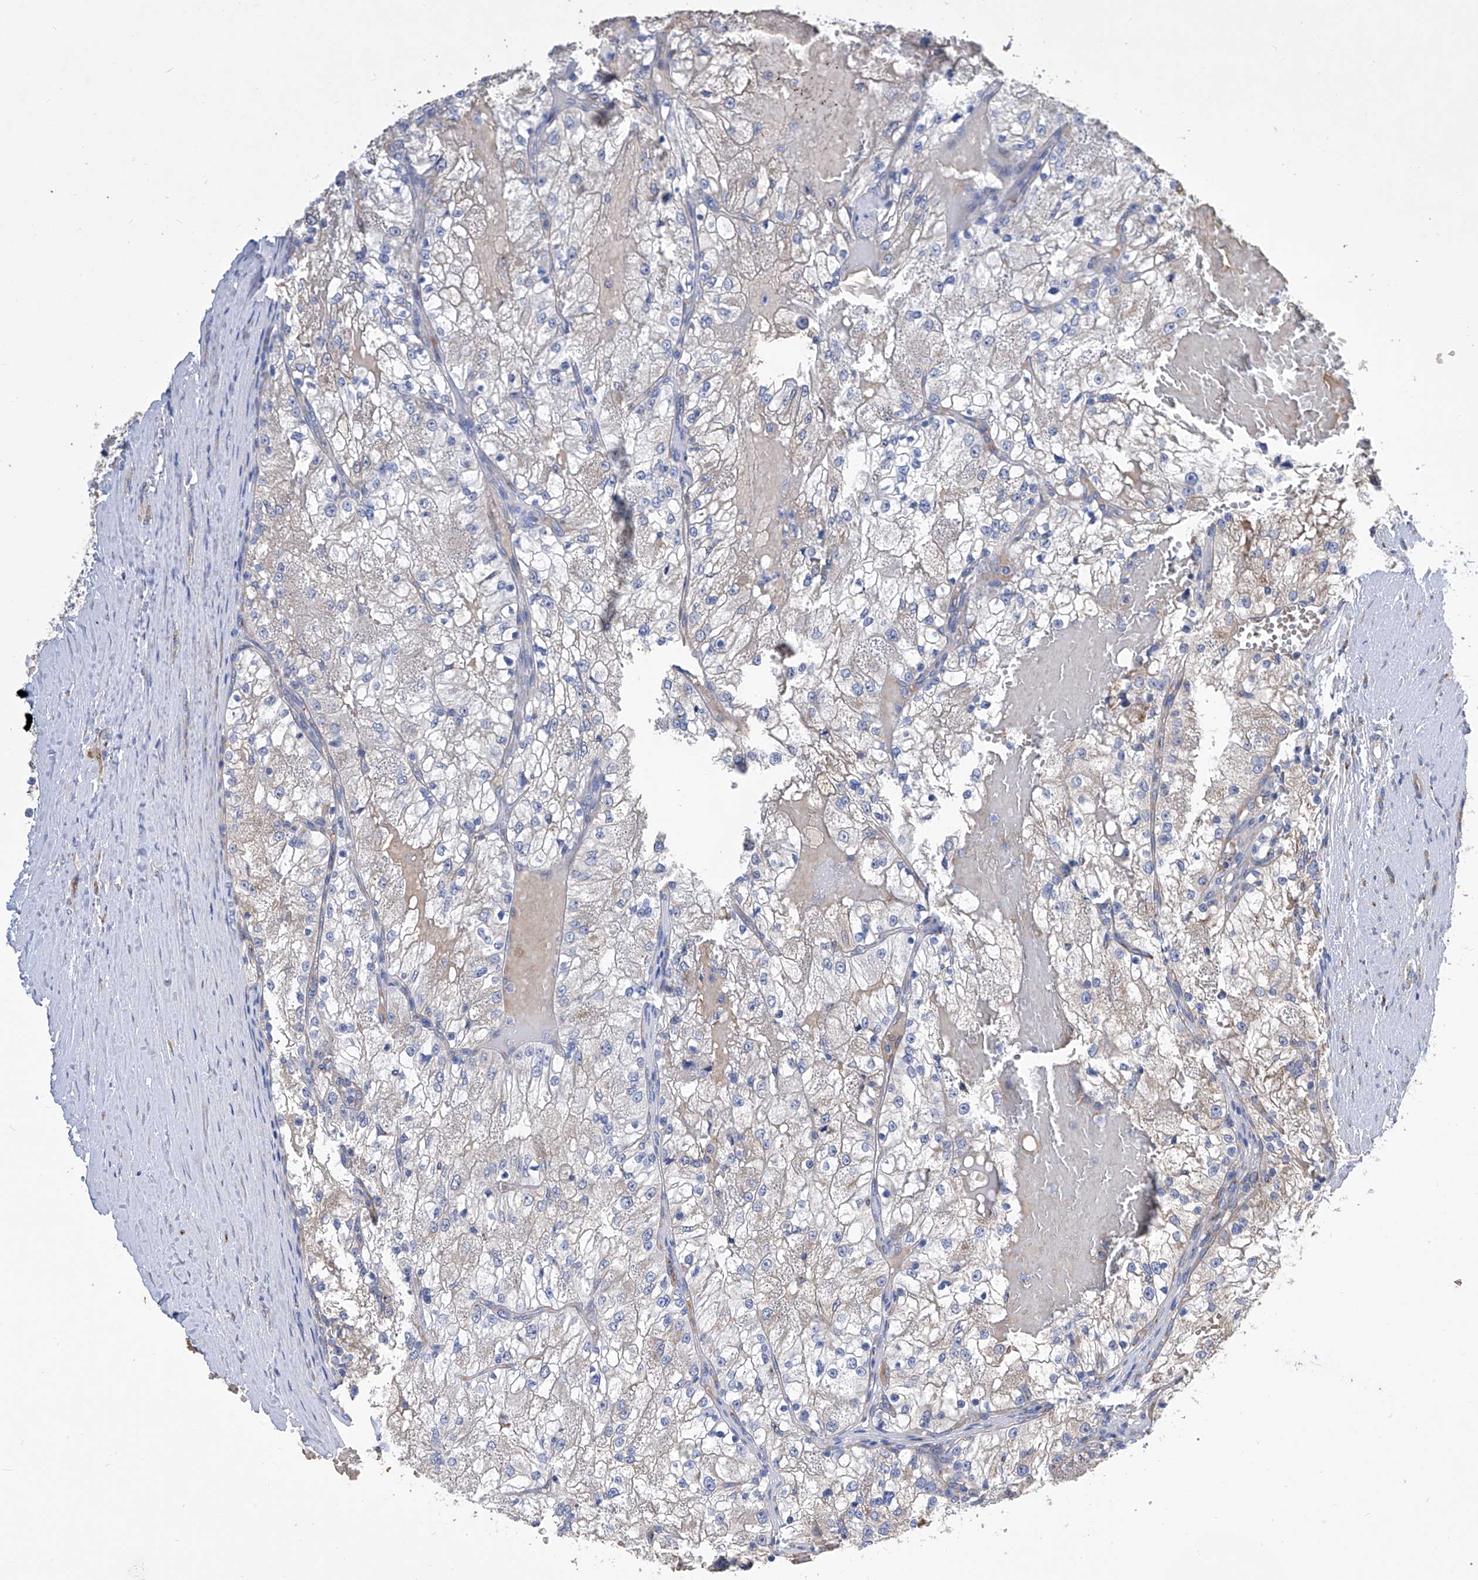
{"staining": {"intensity": "negative", "quantity": "none", "location": "none"}, "tissue": "renal cancer", "cell_type": "Tumor cells", "image_type": "cancer", "snomed": [{"axis": "morphology", "description": "Normal tissue, NOS"}, {"axis": "morphology", "description": "Adenocarcinoma, NOS"}, {"axis": "topography", "description": "Kidney"}], "caption": "A high-resolution photomicrograph shows immunohistochemistry staining of renal cancer (adenocarcinoma), which shows no significant expression in tumor cells. (DAB immunohistochemistry visualized using brightfield microscopy, high magnification).", "gene": "TJAP1", "patient": {"sex": "male", "age": 68}}